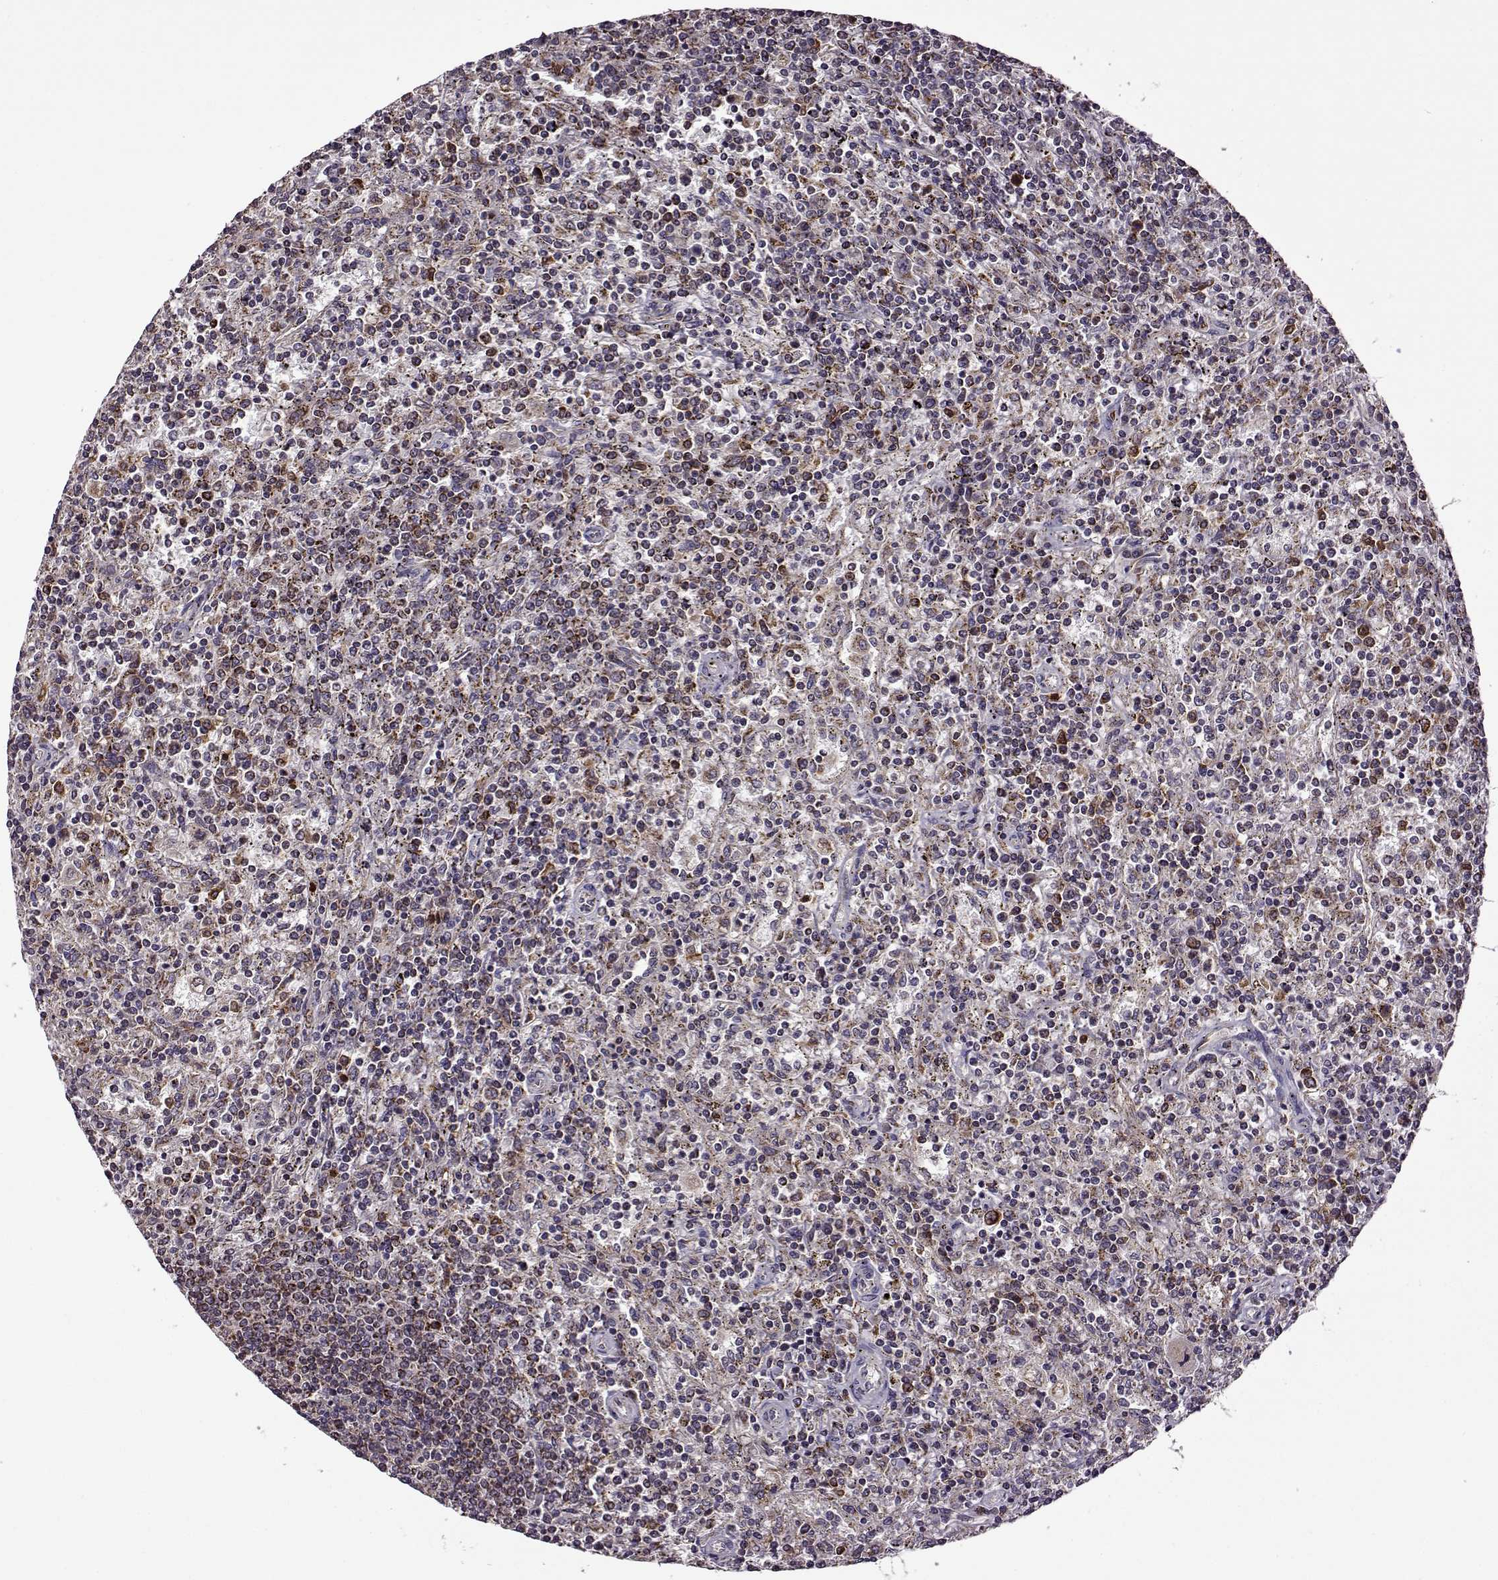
{"staining": {"intensity": "weak", "quantity": ">75%", "location": "cytoplasmic/membranous"}, "tissue": "lymphoma", "cell_type": "Tumor cells", "image_type": "cancer", "snomed": [{"axis": "morphology", "description": "Malignant lymphoma, non-Hodgkin's type, Low grade"}, {"axis": "topography", "description": "Spleen"}], "caption": "Immunohistochemical staining of human low-grade malignant lymphoma, non-Hodgkin's type shows low levels of weak cytoplasmic/membranous protein staining in about >75% of tumor cells.", "gene": "MTSS1", "patient": {"sex": "male", "age": 62}}